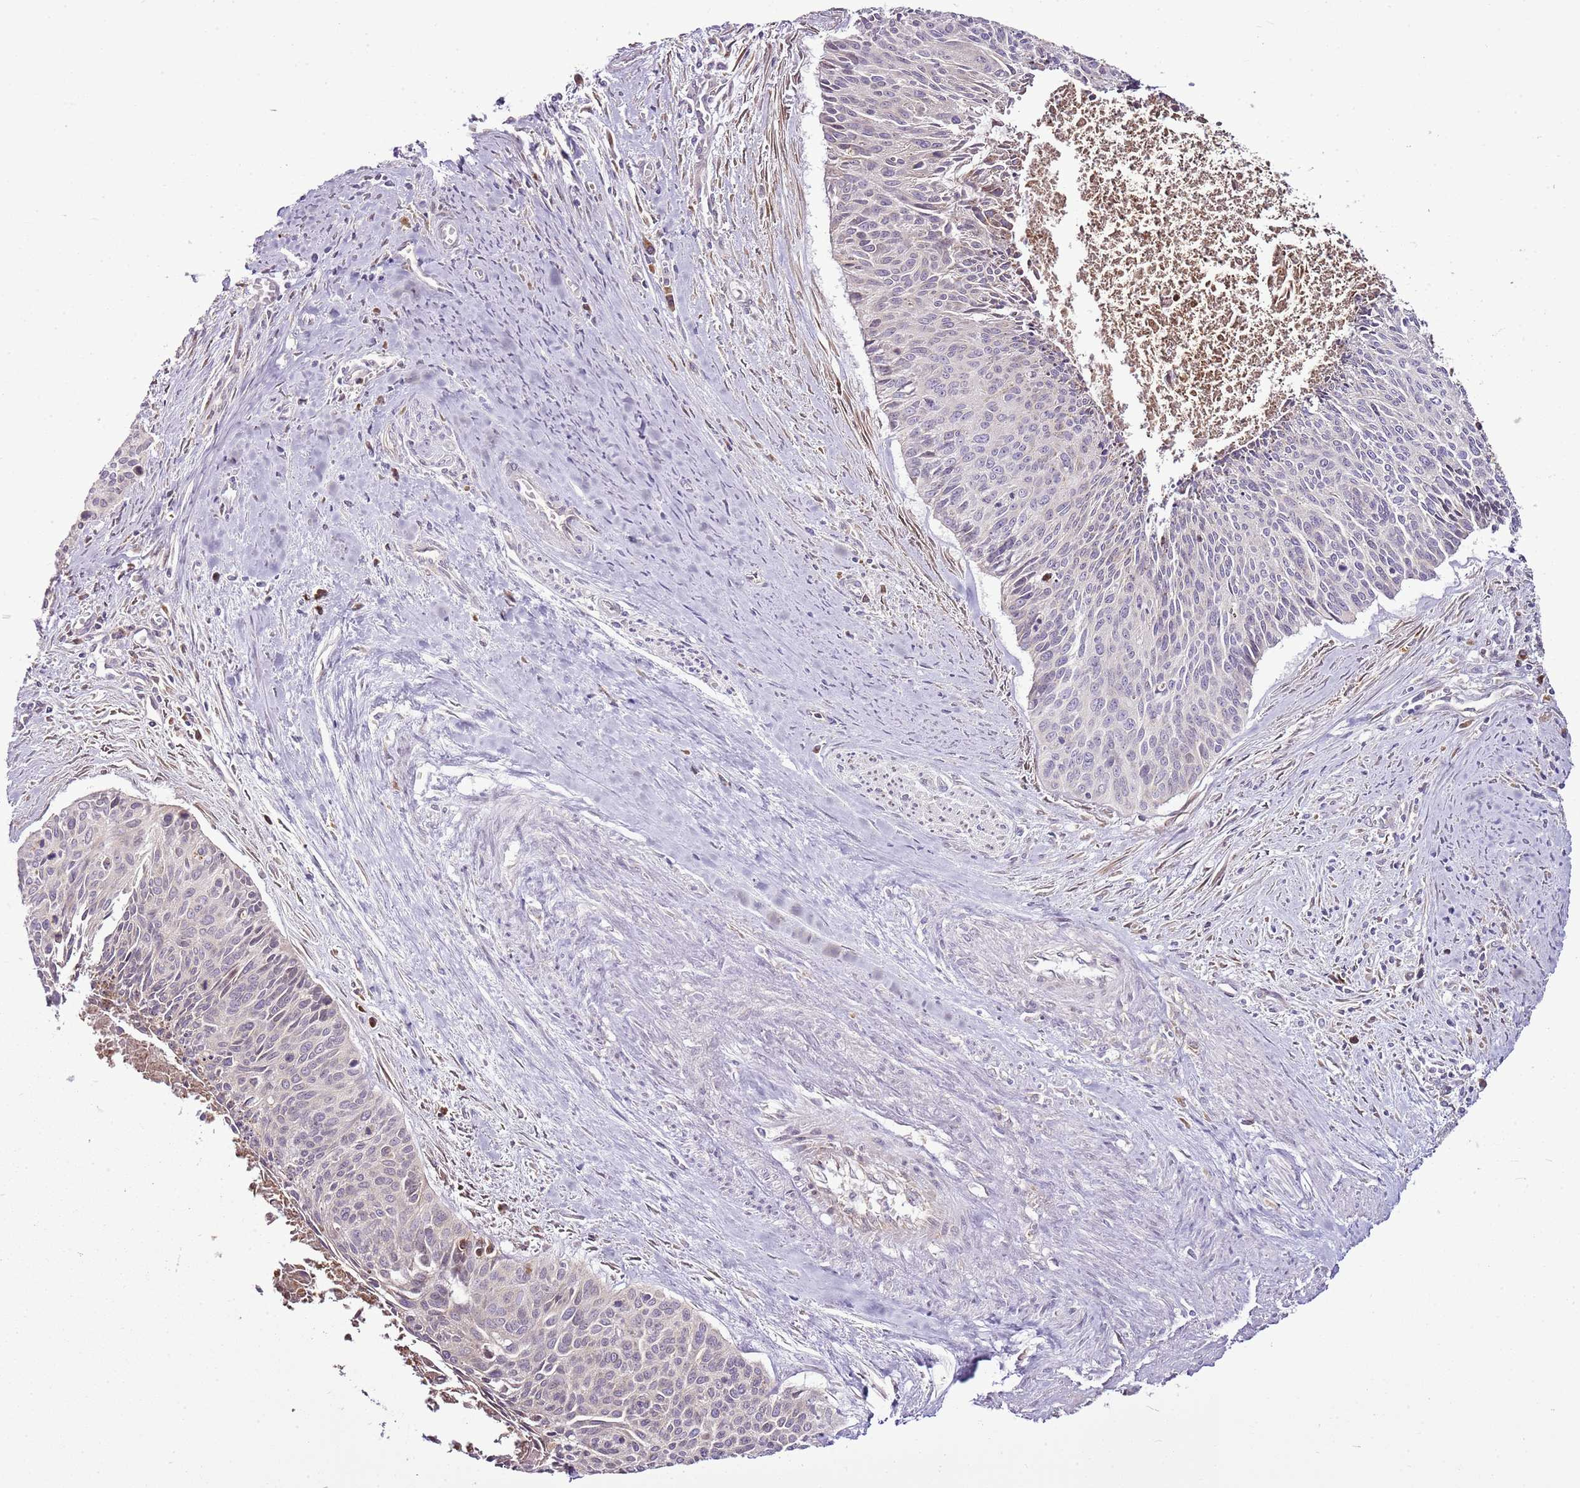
{"staining": {"intensity": "negative", "quantity": "none", "location": "none"}, "tissue": "cervical cancer", "cell_type": "Tumor cells", "image_type": "cancer", "snomed": [{"axis": "morphology", "description": "Squamous cell carcinoma, NOS"}, {"axis": "topography", "description": "Cervix"}], "caption": "A micrograph of cervical cancer stained for a protein exhibits no brown staining in tumor cells.", "gene": "TMED10", "patient": {"sex": "female", "age": 55}}